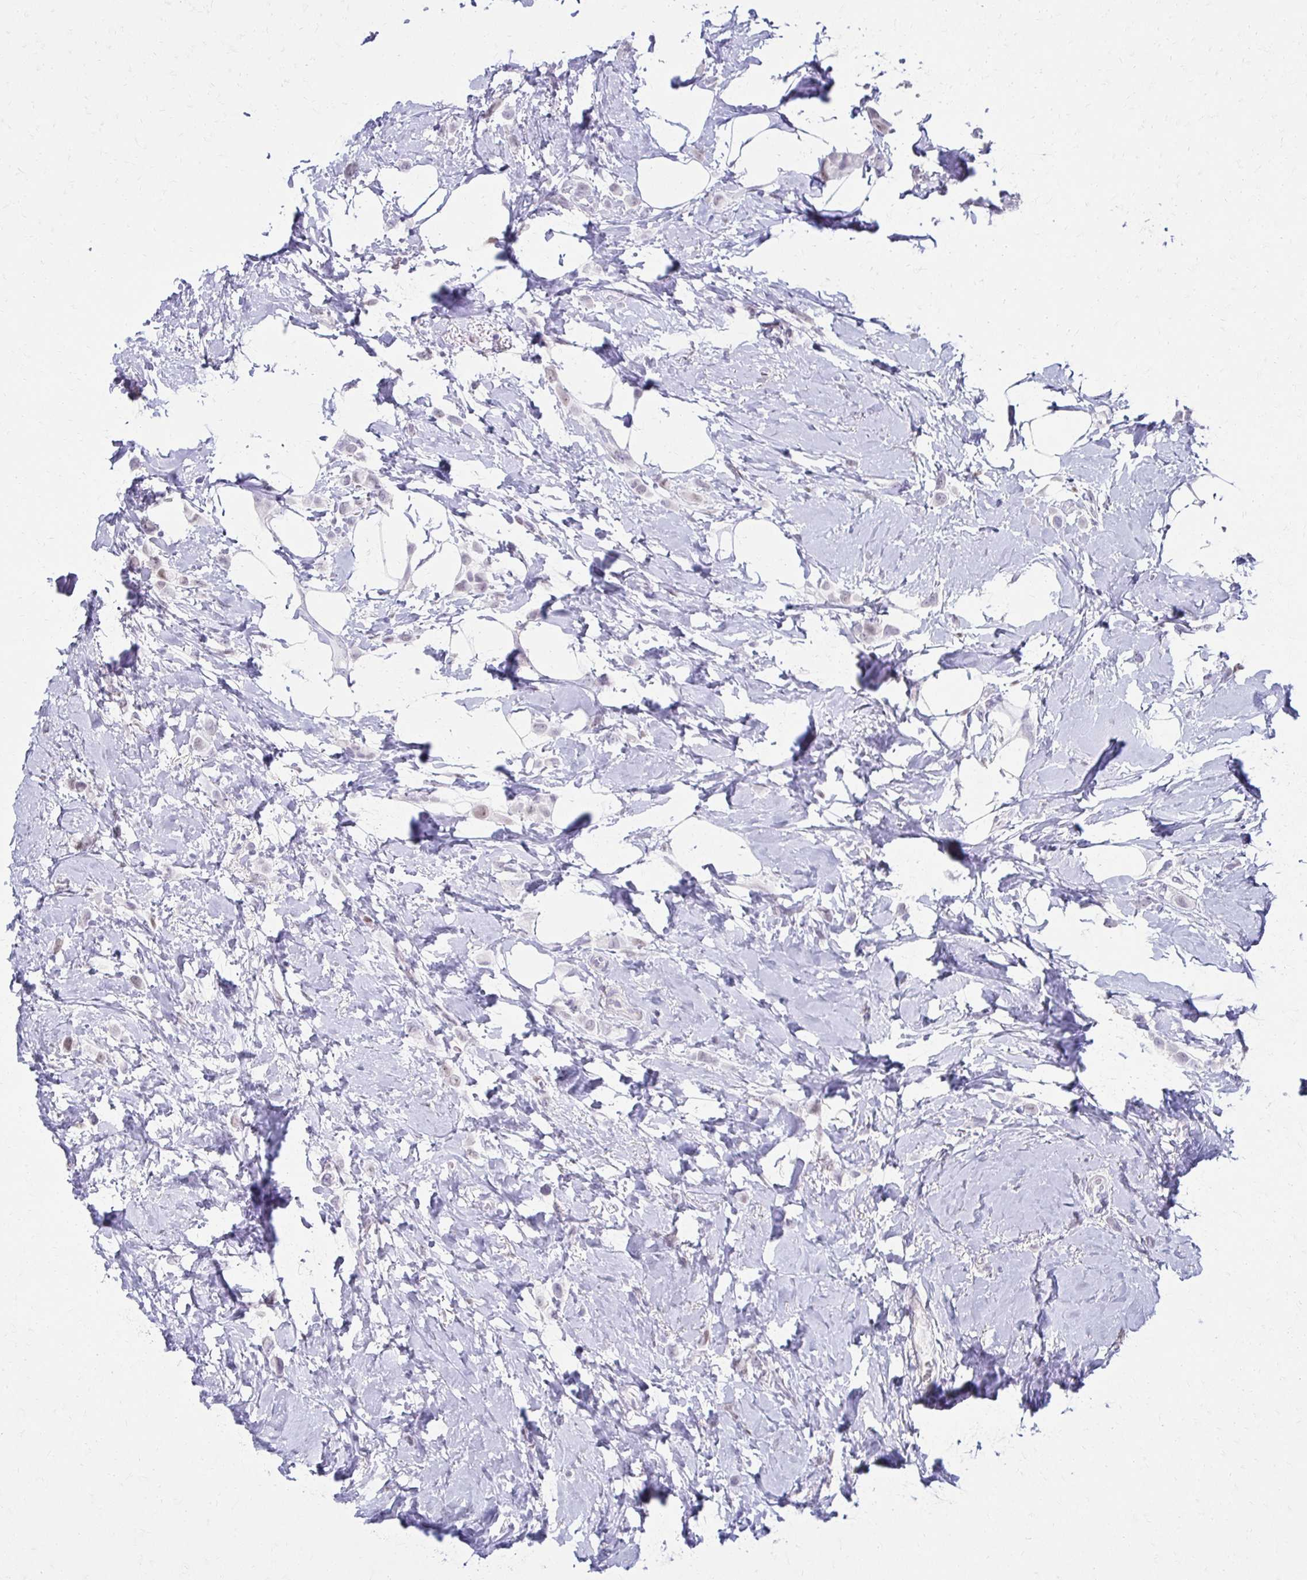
{"staining": {"intensity": "negative", "quantity": "none", "location": "none"}, "tissue": "breast cancer", "cell_type": "Tumor cells", "image_type": "cancer", "snomed": [{"axis": "morphology", "description": "Lobular carcinoma"}, {"axis": "topography", "description": "Breast"}], "caption": "This is an immunohistochemistry (IHC) histopathology image of human breast cancer (lobular carcinoma). There is no positivity in tumor cells.", "gene": "MORC4", "patient": {"sex": "female", "age": 66}}